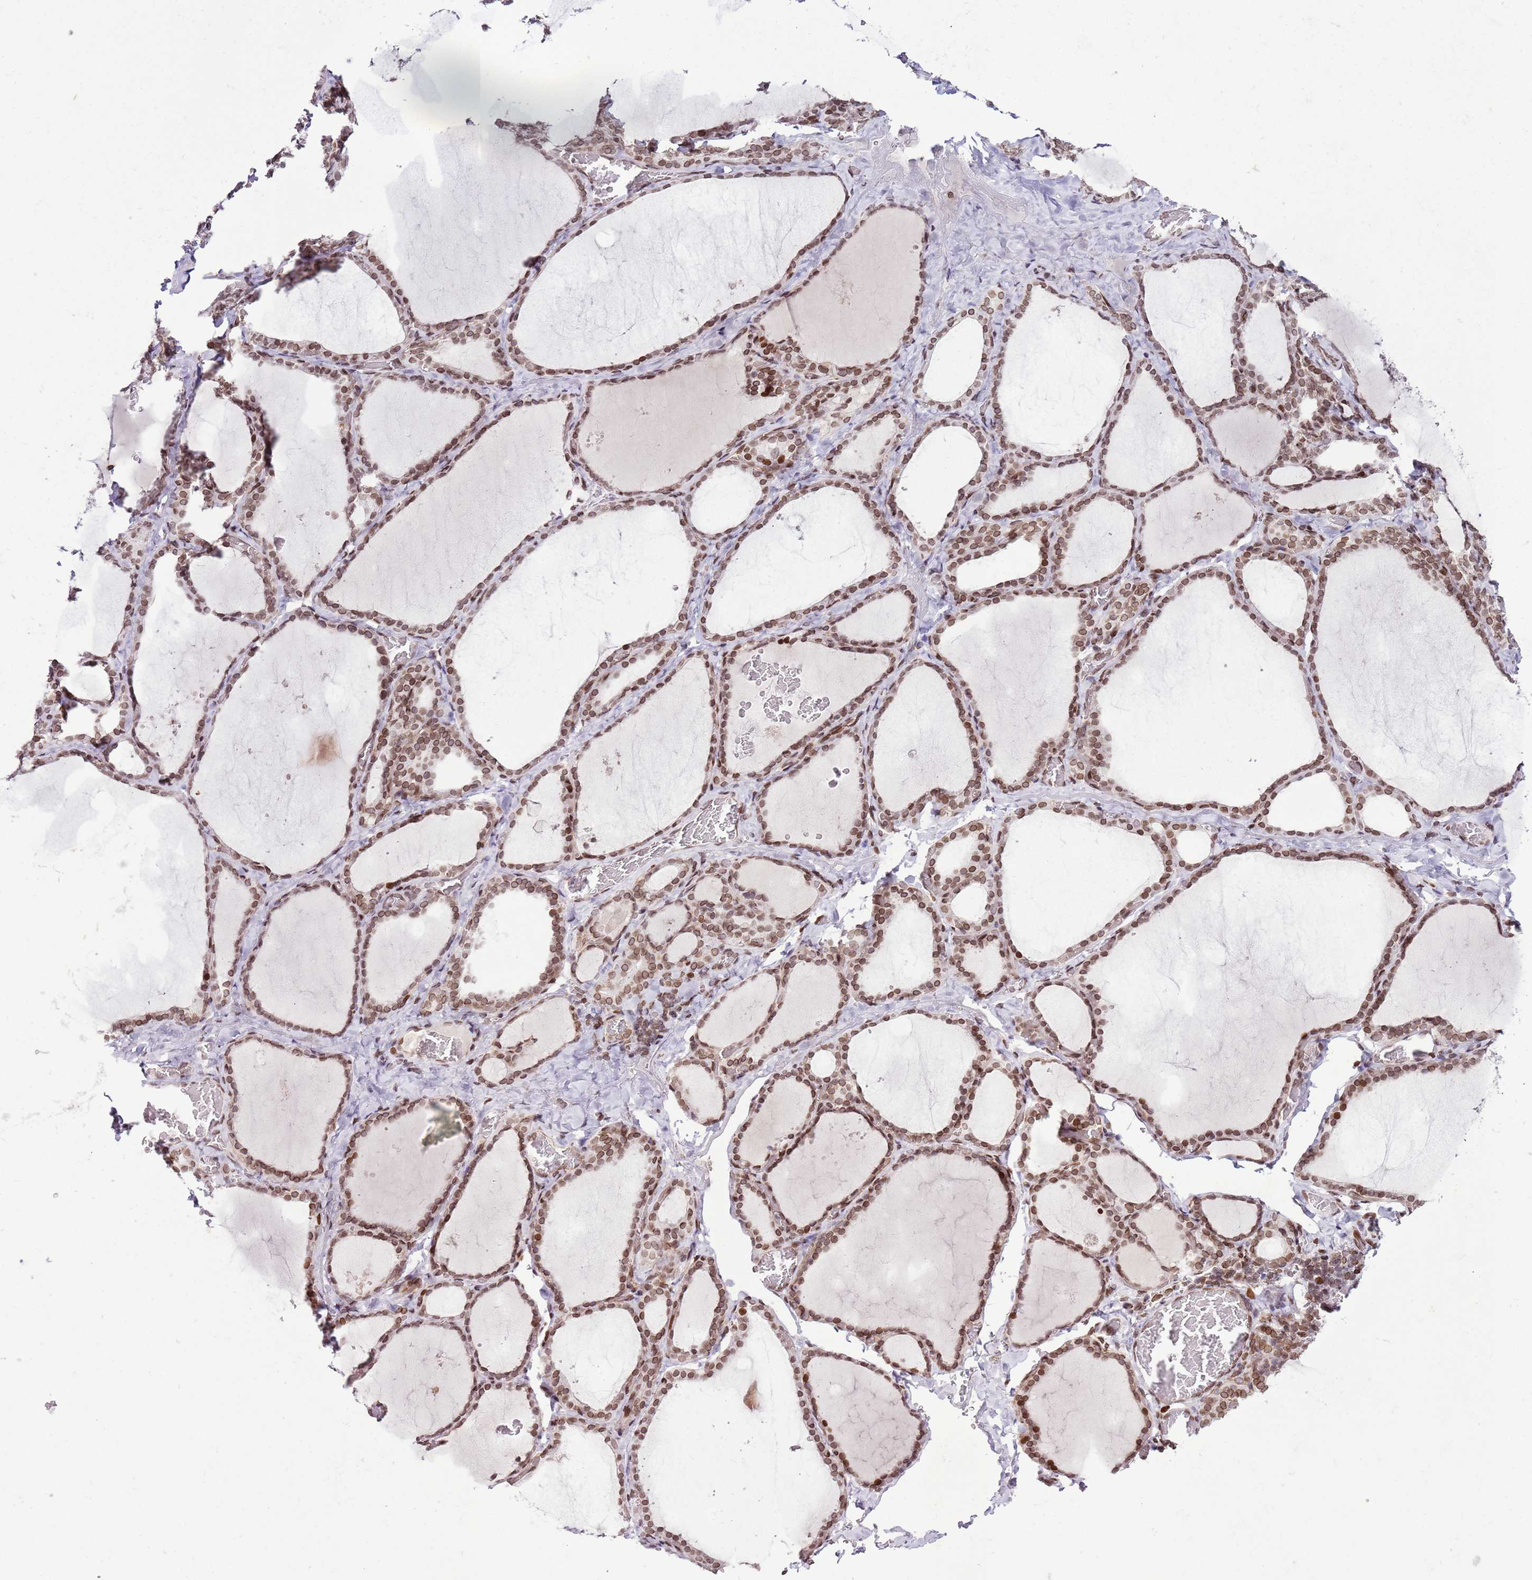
{"staining": {"intensity": "moderate", "quantity": ">75%", "location": "cytoplasmic/membranous,nuclear"}, "tissue": "thyroid gland", "cell_type": "Glandular cells", "image_type": "normal", "snomed": [{"axis": "morphology", "description": "Normal tissue, NOS"}, {"axis": "topography", "description": "Thyroid gland"}], "caption": "This histopathology image demonstrates immunohistochemistry staining of unremarkable human thyroid gland, with medium moderate cytoplasmic/membranous,nuclear expression in about >75% of glandular cells.", "gene": "POU6F1", "patient": {"sex": "female", "age": 39}}